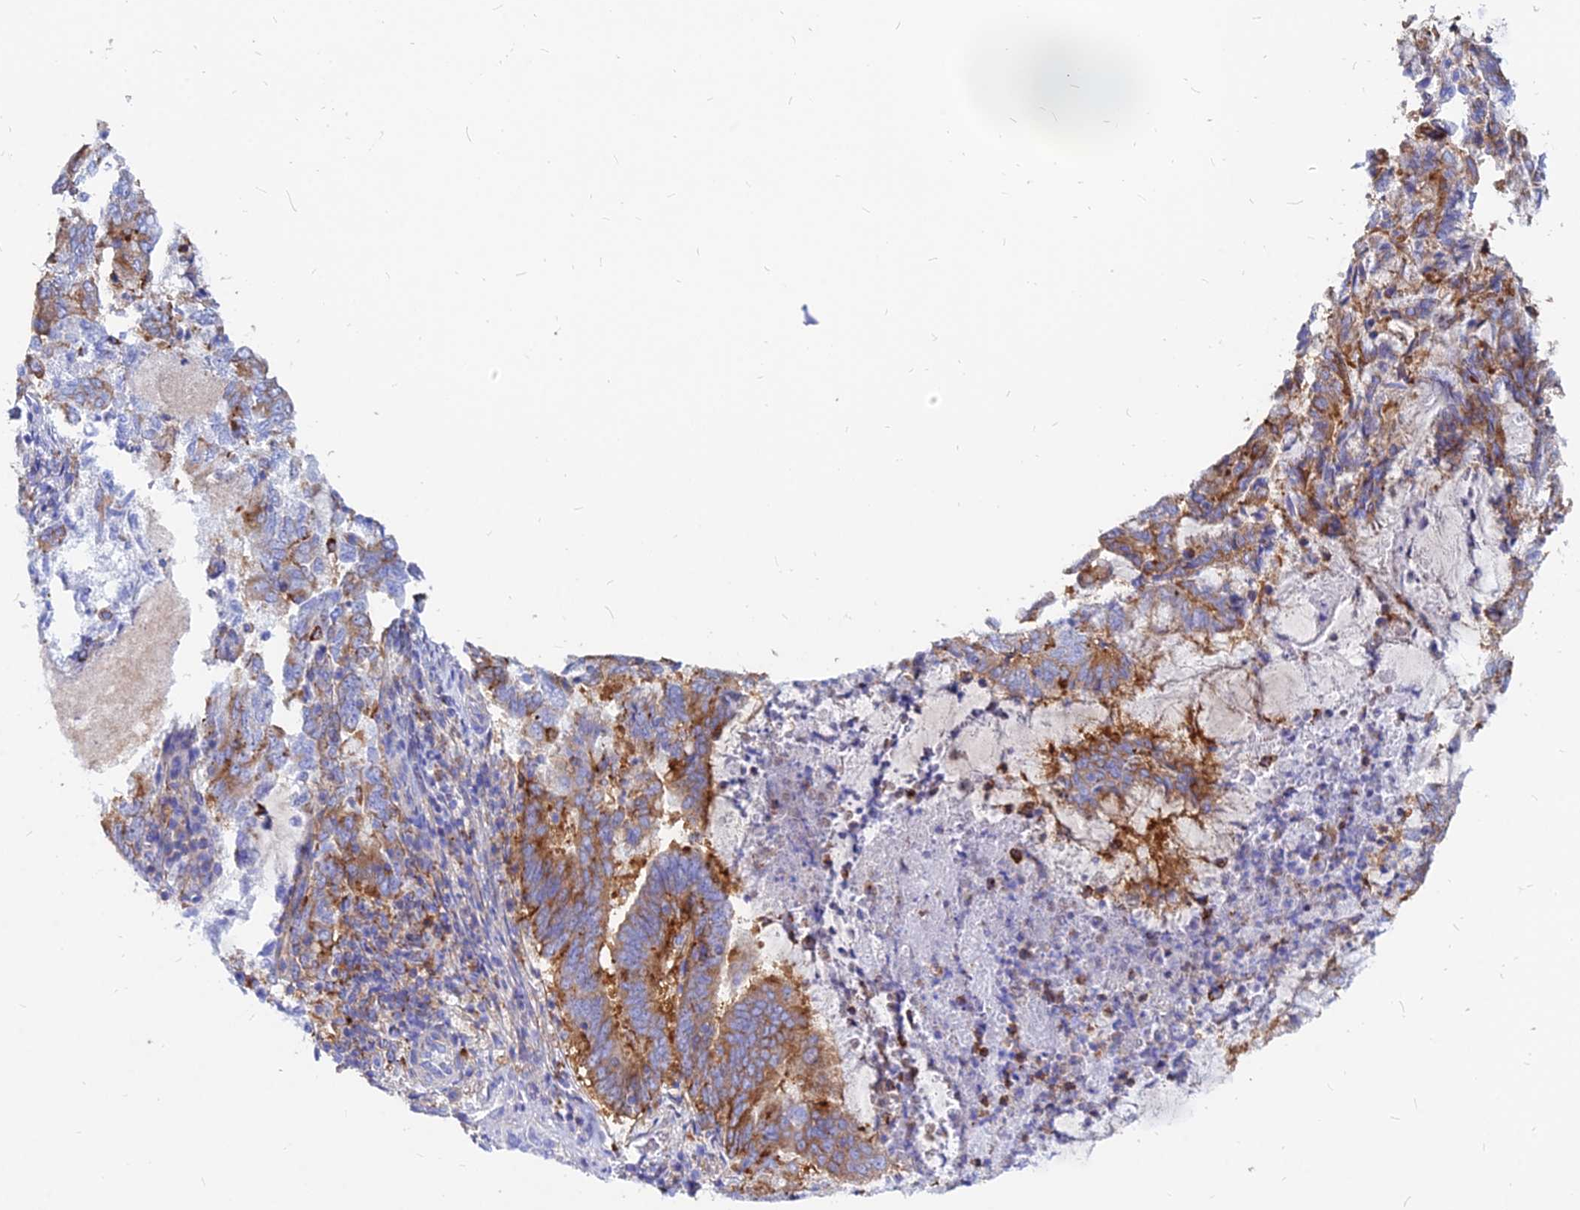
{"staining": {"intensity": "strong", "quantity": "25%-75%", "location": "cytoplasmic/membranous"}, "tissue": "endometrial cancer", "cell_type": "Tumor cells", "image_type": "cancer", "snomed": [{"axis": "morphology", "description": "Adenocarcinoma, NOS"}, {"axis": "topography", "description": "Endometrium"}], "caption": "Endometrial adenocarcinoma was stained to show a protein in brown. There is high levels of strong cytoplasmic/membranous staining in approximately 25%-75% of tumor cells. (Brightfield microscopy of DAB IHC at high magnification).", "gene": "AGTRAP", "patient": {"sex": "female", "age": 80}}